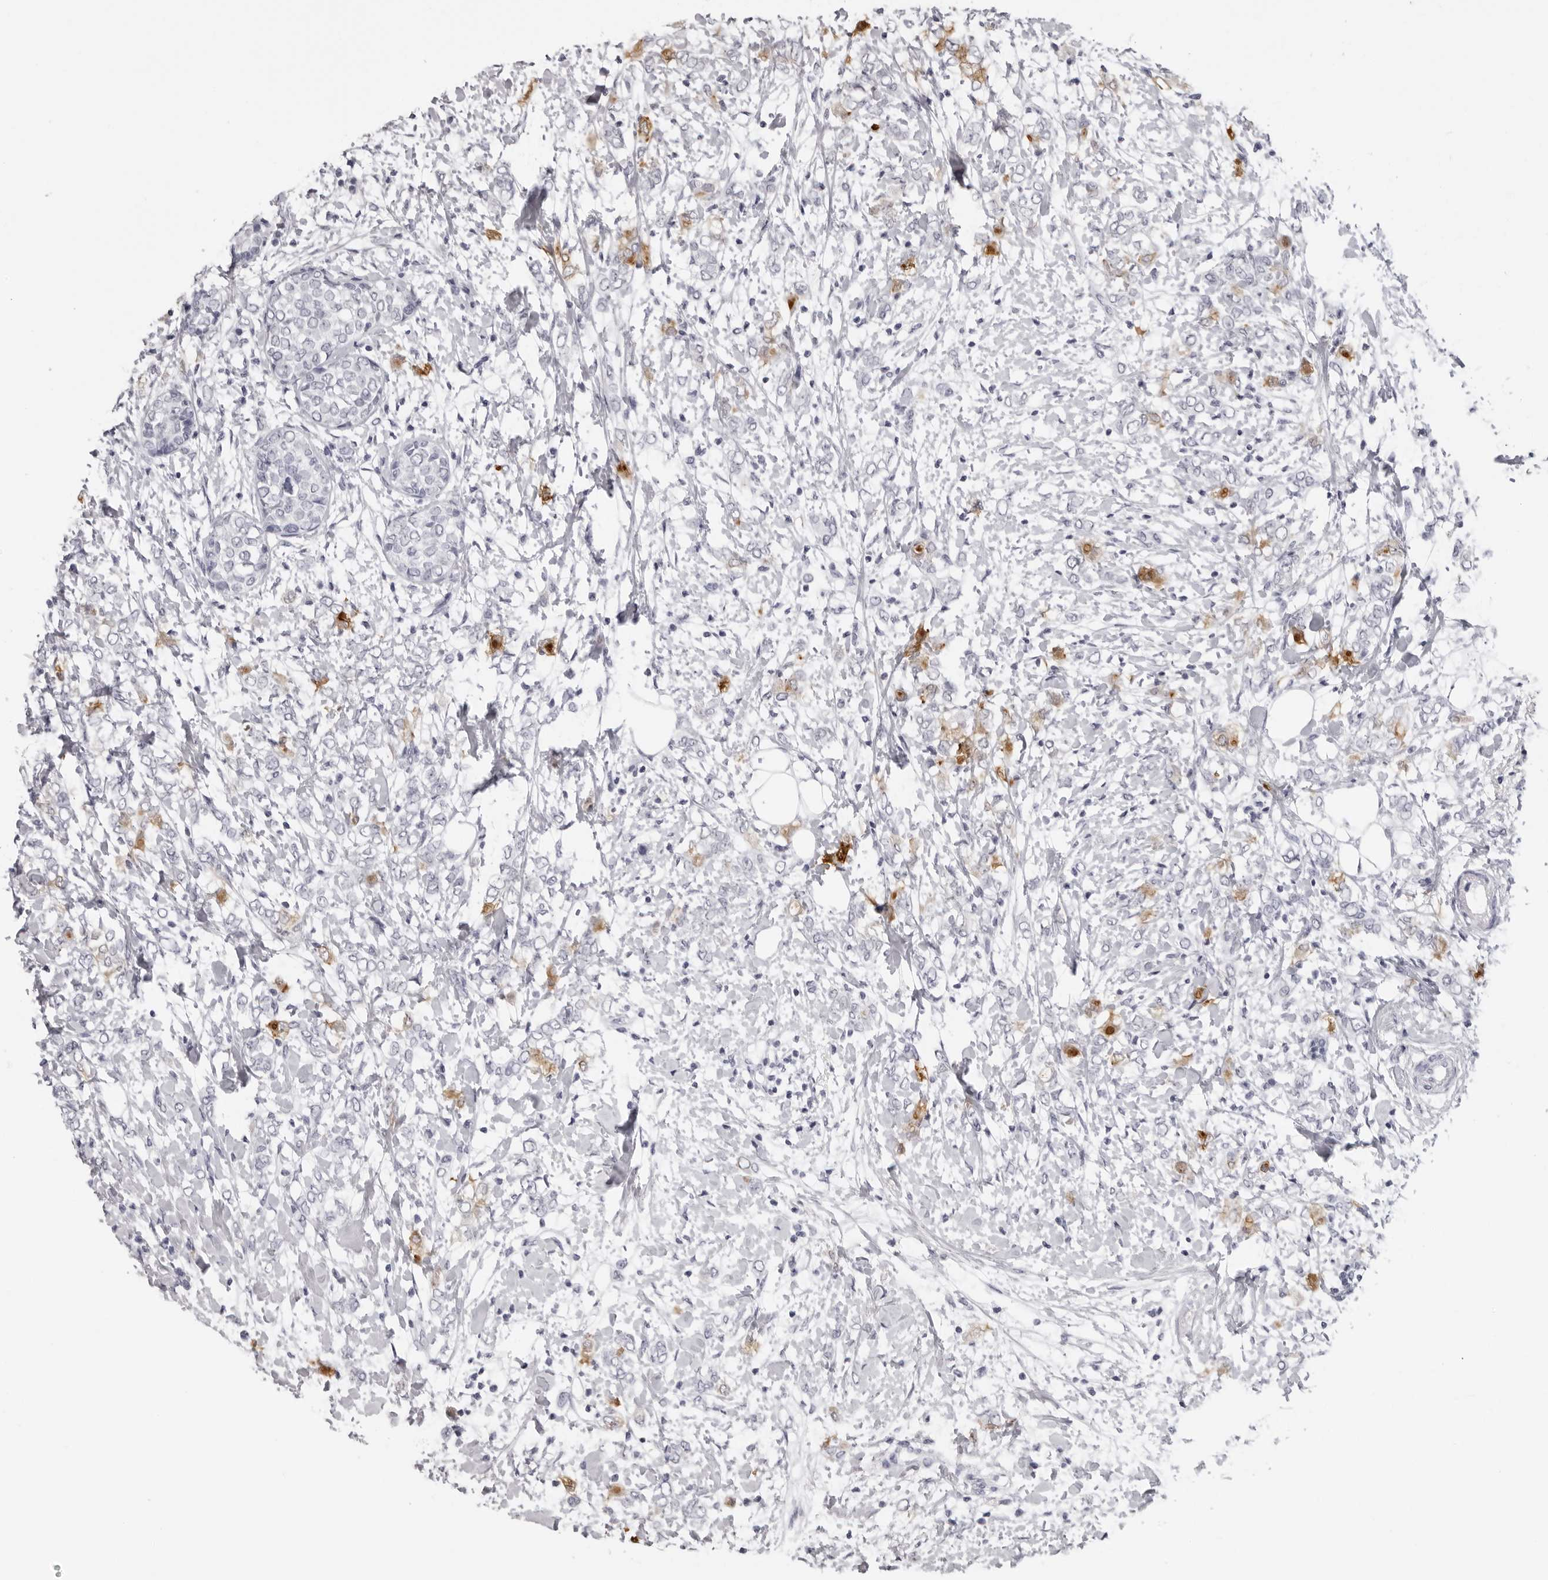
{"staining": {"intensity": "moderate", "quantity": "<25%", "location": "cytoplasmic/membranous"}, "tissue": "breast cancer", "cell_type": "Tumor cells", "image_type": "cancer", "snomed": [{"axis": "morphology", "description": "Normal tissue, NOS"}, {"axis": "morphology", "description": "Lobular carcinoma"}, {"axis": "topography", "description": "Breast"}], "caption": "This micrograph displays IHC staining of human lobular carcinoma (breast), with low moderate cytoplasmic/membranous expression in approximately <25% of tumor cells.", "gene": "DNALI1", "patient": {"sex": "female", "age": 47}}